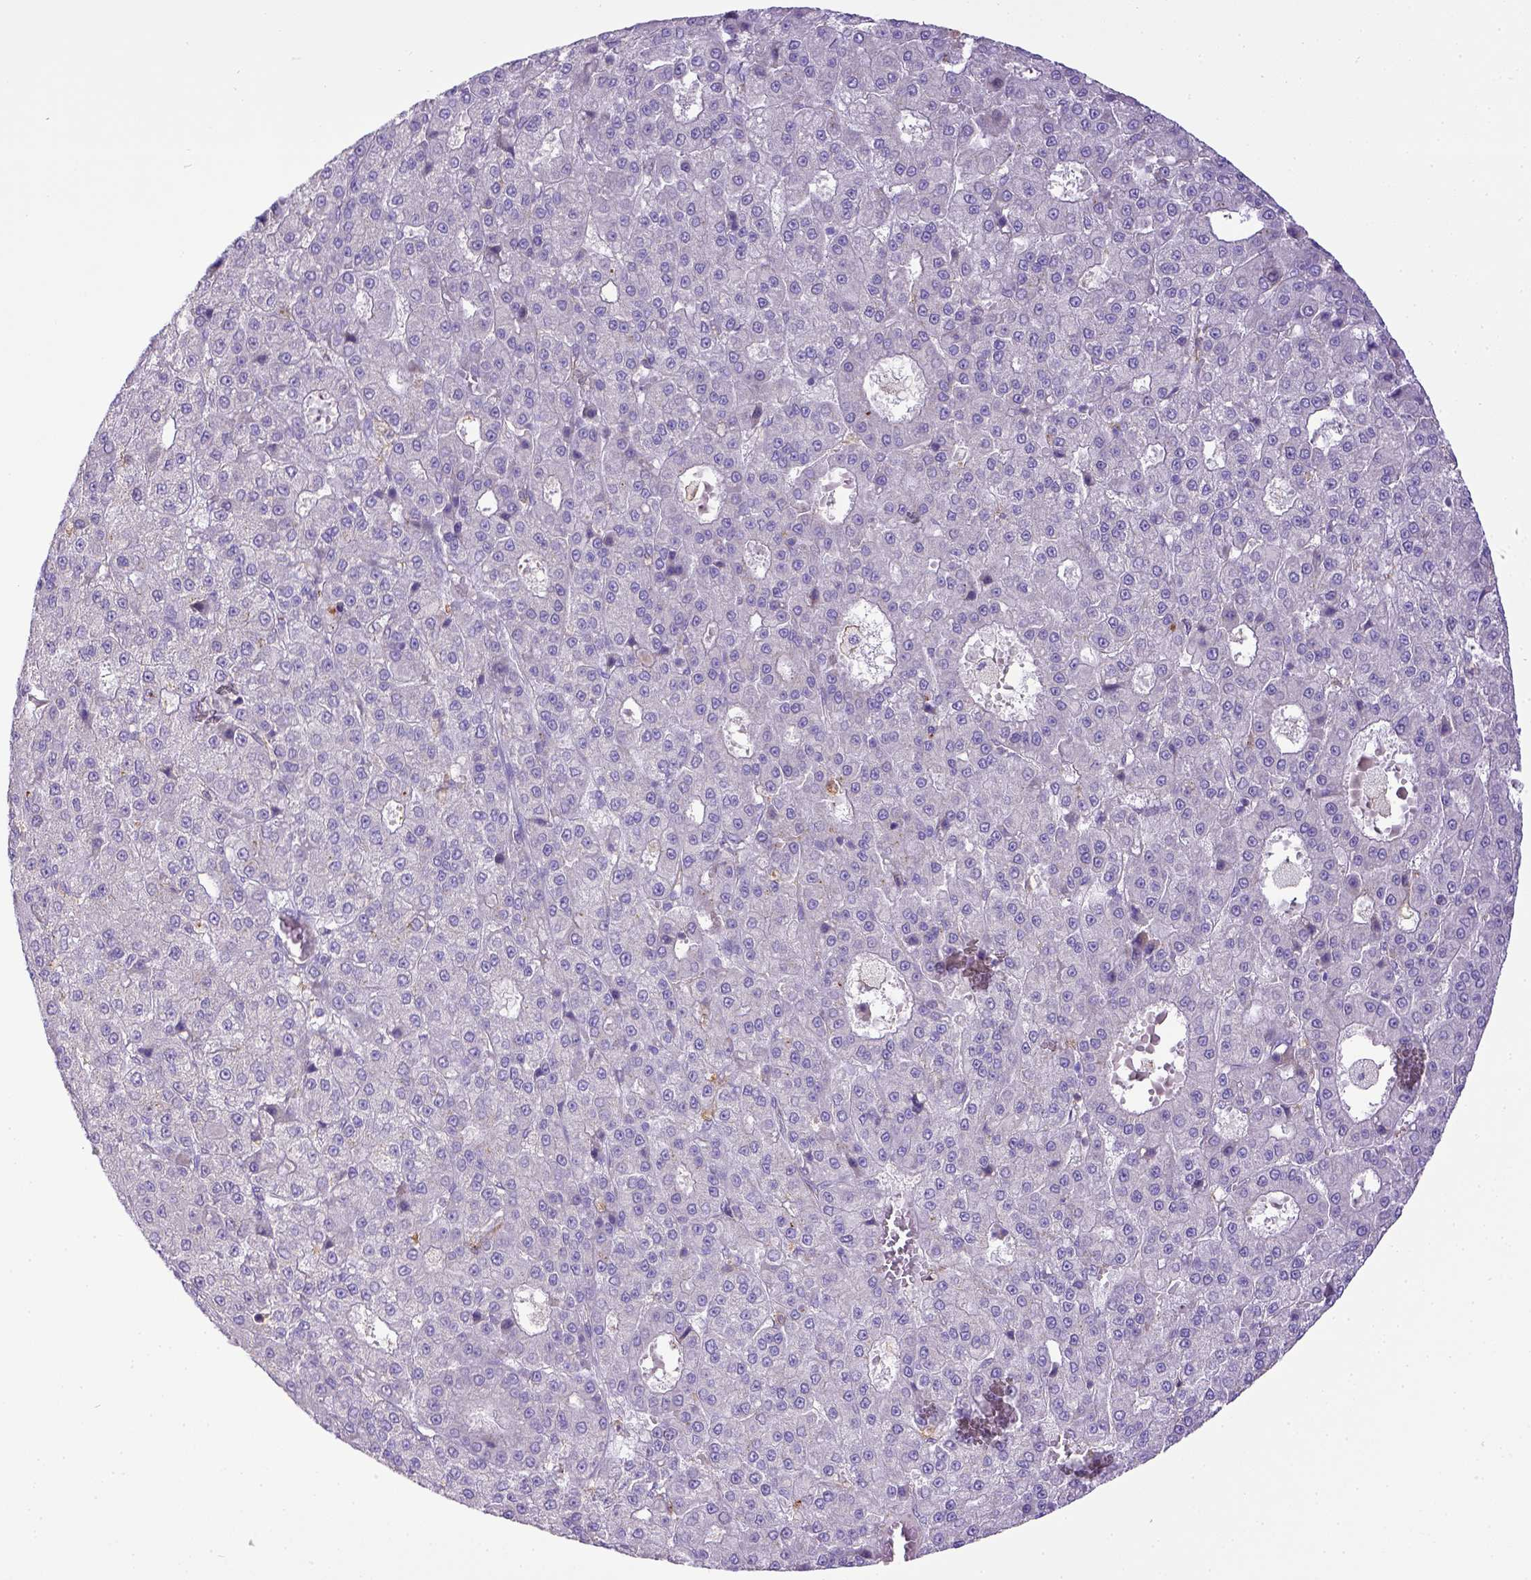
{"staining": {"intensity": "negative", "quantity": "none", "location": "none"}, "tissue": "liver cancer", "cell_type": "Tumor cells", "image_type": "cancer", "snomed": [{"axis": "morphology", "description": "Carcinoma, Hepatocellular, NOS"}, {"axis": "topography", "description": "Liver"}], "caption": "IHC photomicrograph of human liver hepatocellular carcinoma stained for a protein (brown), which demonstrates no expression in tumor cells. (Stains: DAB (3,3'-diaminobenzidine) IHC with hematoxylin counter stain, Microscopy: brightfield microscopy at high magnification).", "gene": "CD40", "patient": {"sex": "male", "age": 70}}